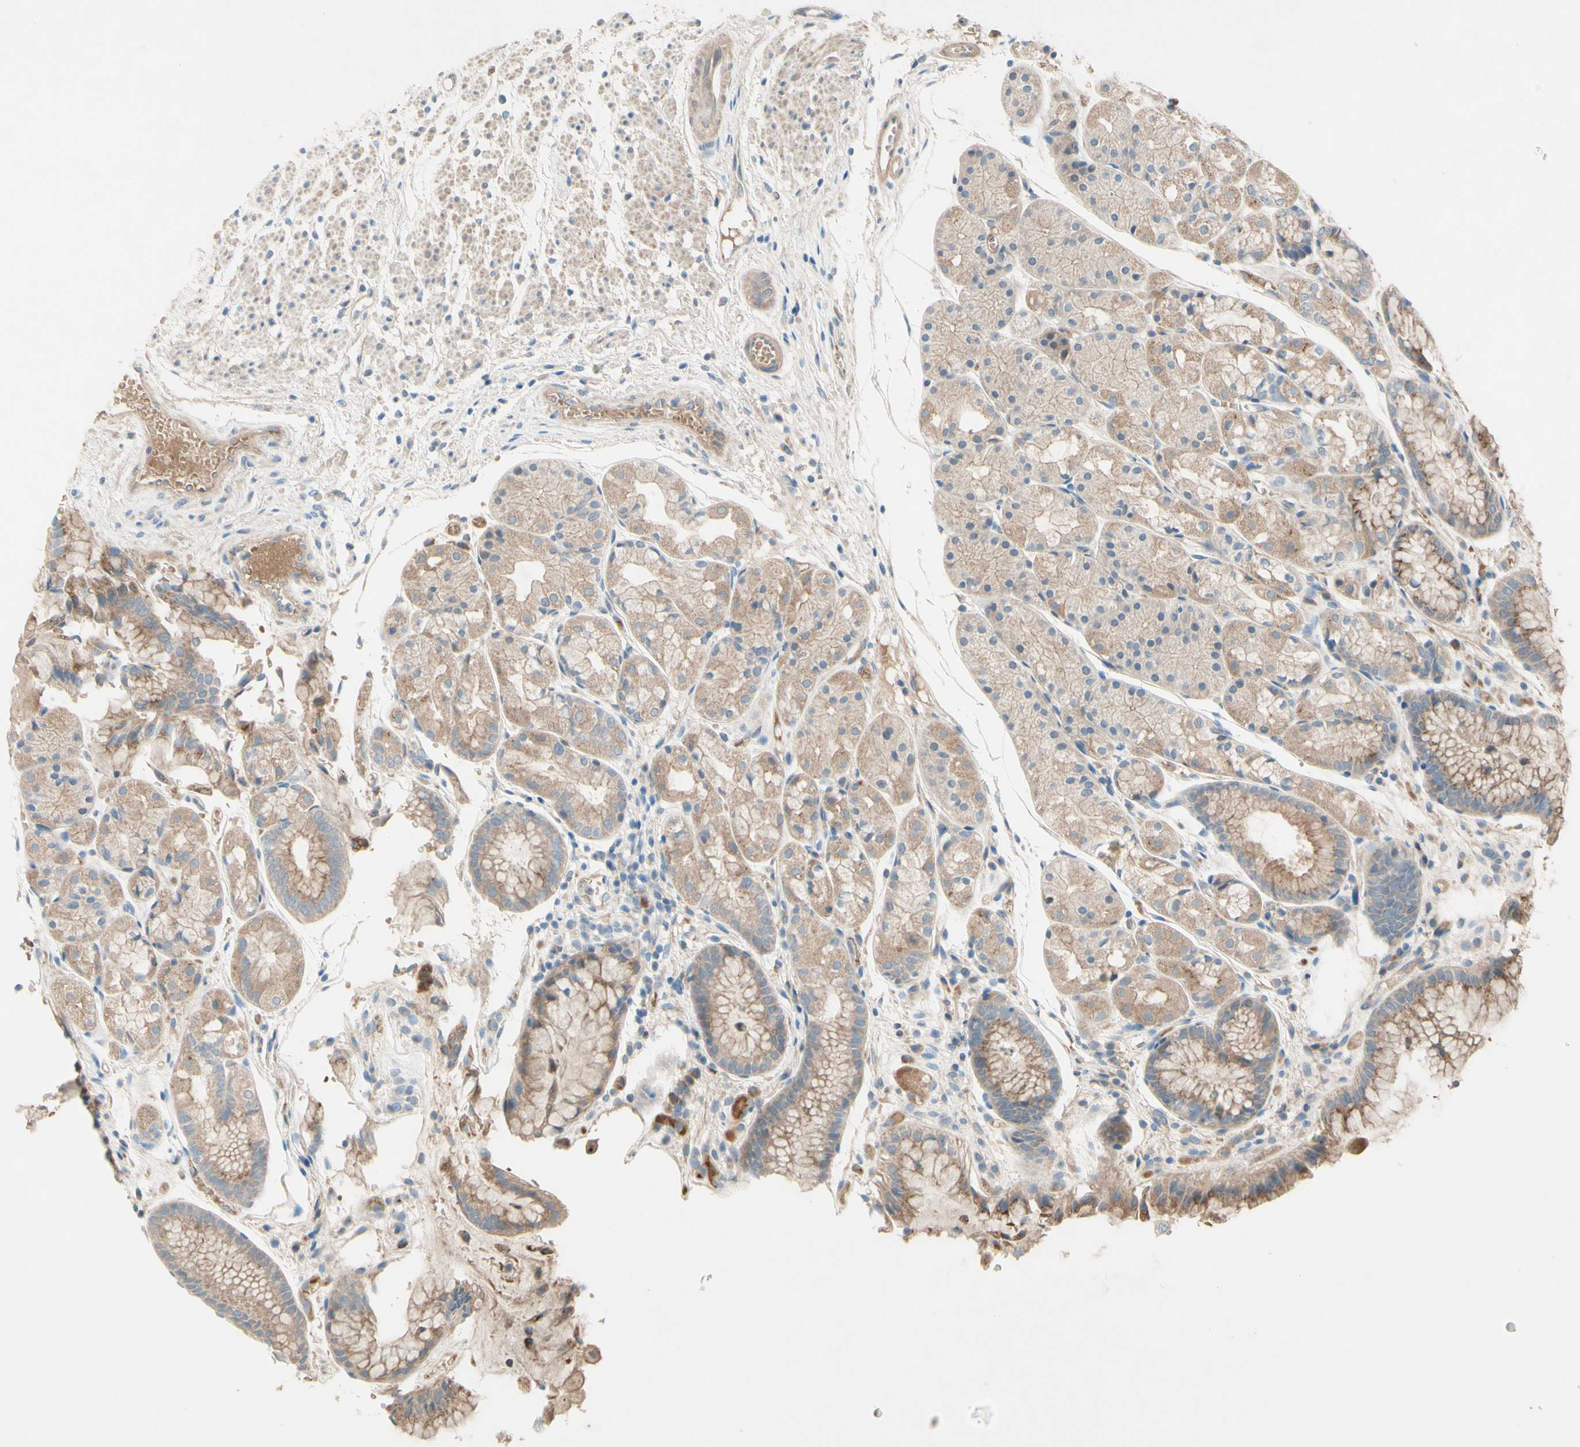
{"staining": {"intensity": "moderate", "quantity": ">75%", "location": "cytoplasmic/membranous"}, "tissue": "stomach", "cell_type": "Glandular cells", "image_type": "normal", "snomed": [{"axis": "morphology", "description": "Normal tissue, NOS"}, {"axis": "topography", "description": "Stomach, upper"}], "caption": "This is an image of immunohistochemistry (IHC) staining of unremarkable stomach, which shows moderate expression in the cytoplasmic/membranous of glandular cells.", "gene": "IL2", "patient": {"sex": "male", "age": 72}}